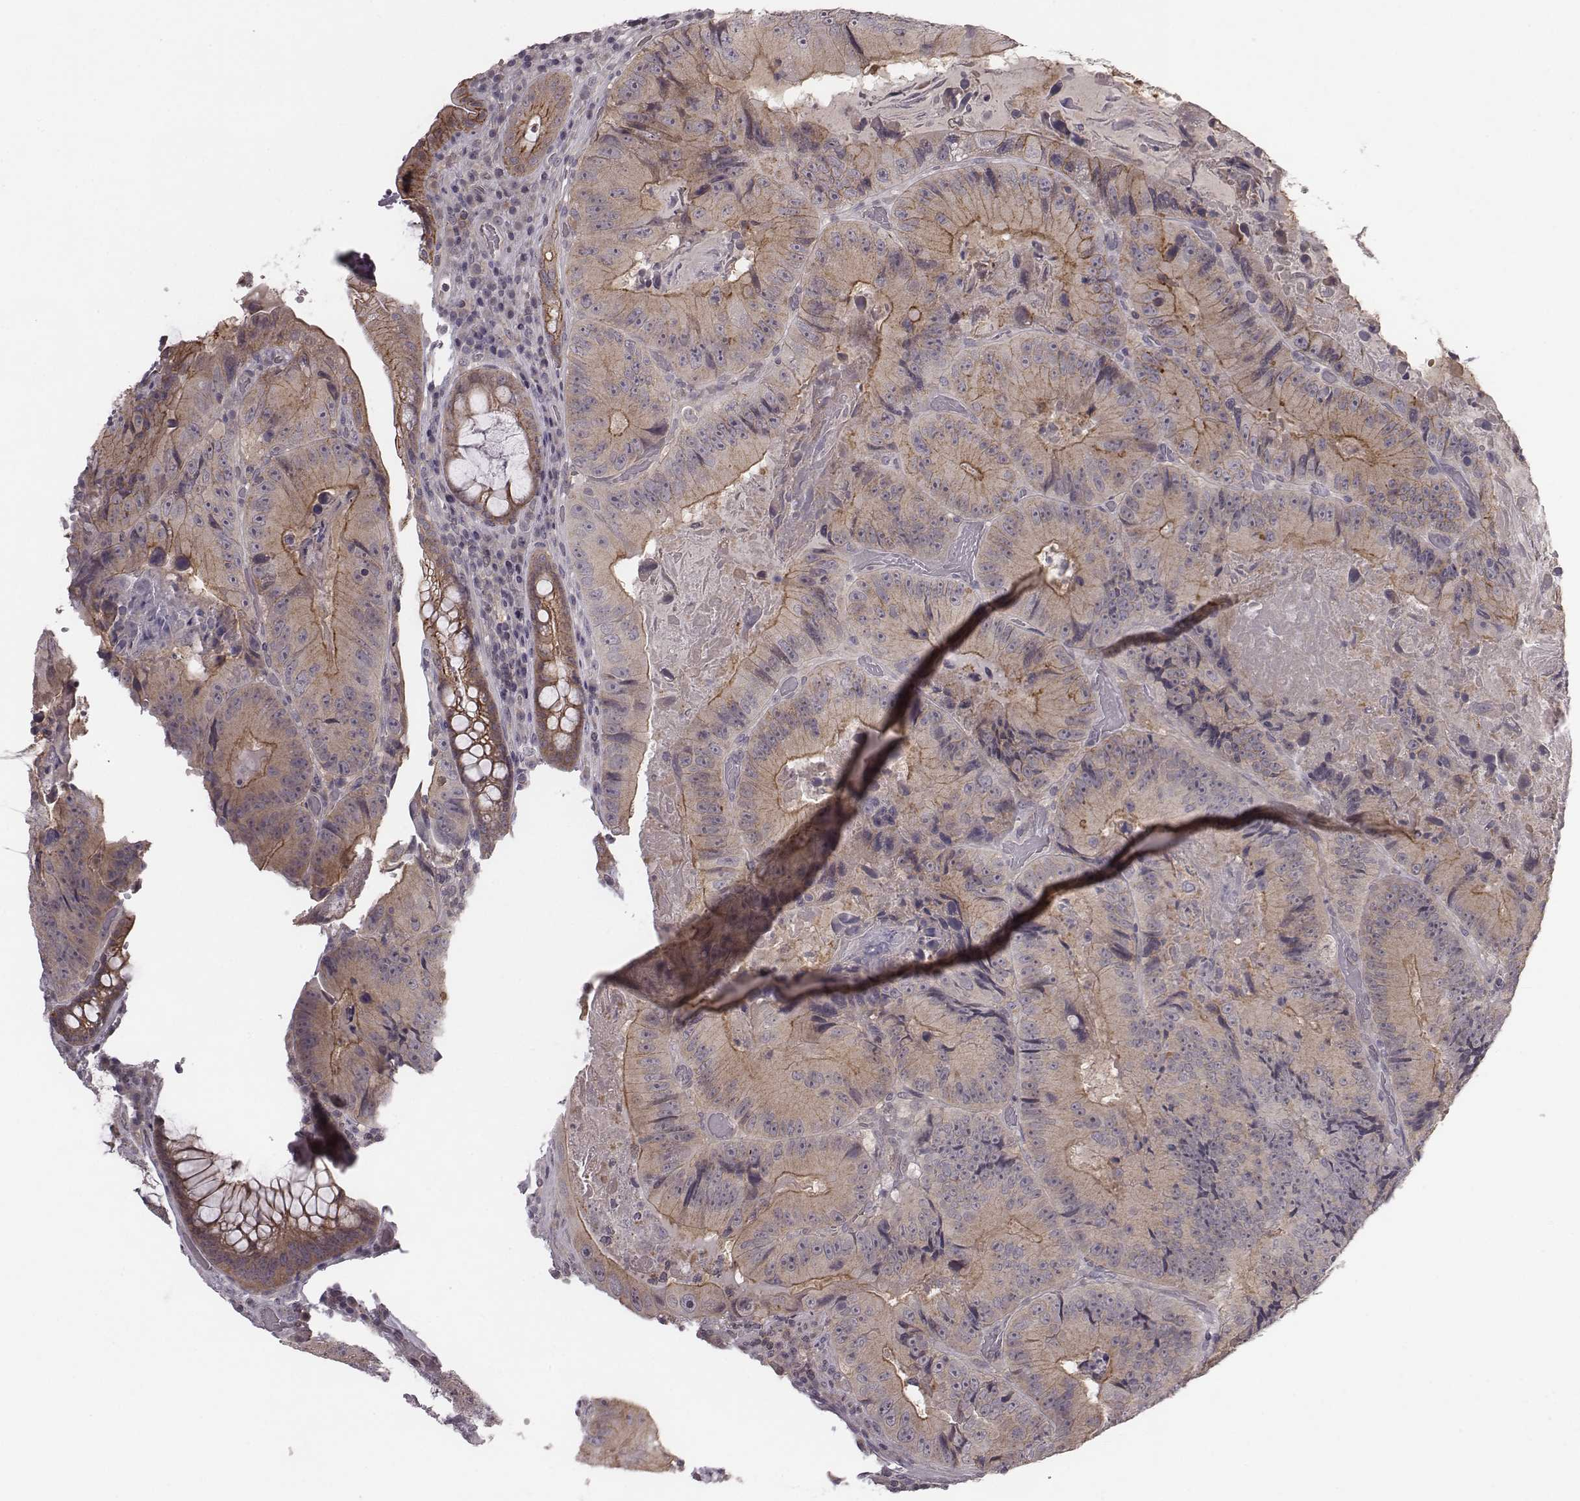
{"staining": {"intensity": "moderate", "quantity": ">75%", "location": "cytoplasmic/membranous"}, "tissue": "colorectal cancer", "cell_type": "Tumor cells", "image_type": "cancer", "snomed": [{"axis": "morphology", "description": "Adenocarcinoma, NOS"}, {"axis": "topography", "description": "Colon"}], "caption": "Adenocarcinoma (colorectal) tissue reveals moderate cytoplasmic/membranous staining in about >75% of tumor cells, visualized by immunohistochemistry.", "gene": "BICDL1", "patient": {"sex": "female", "age": 86}}